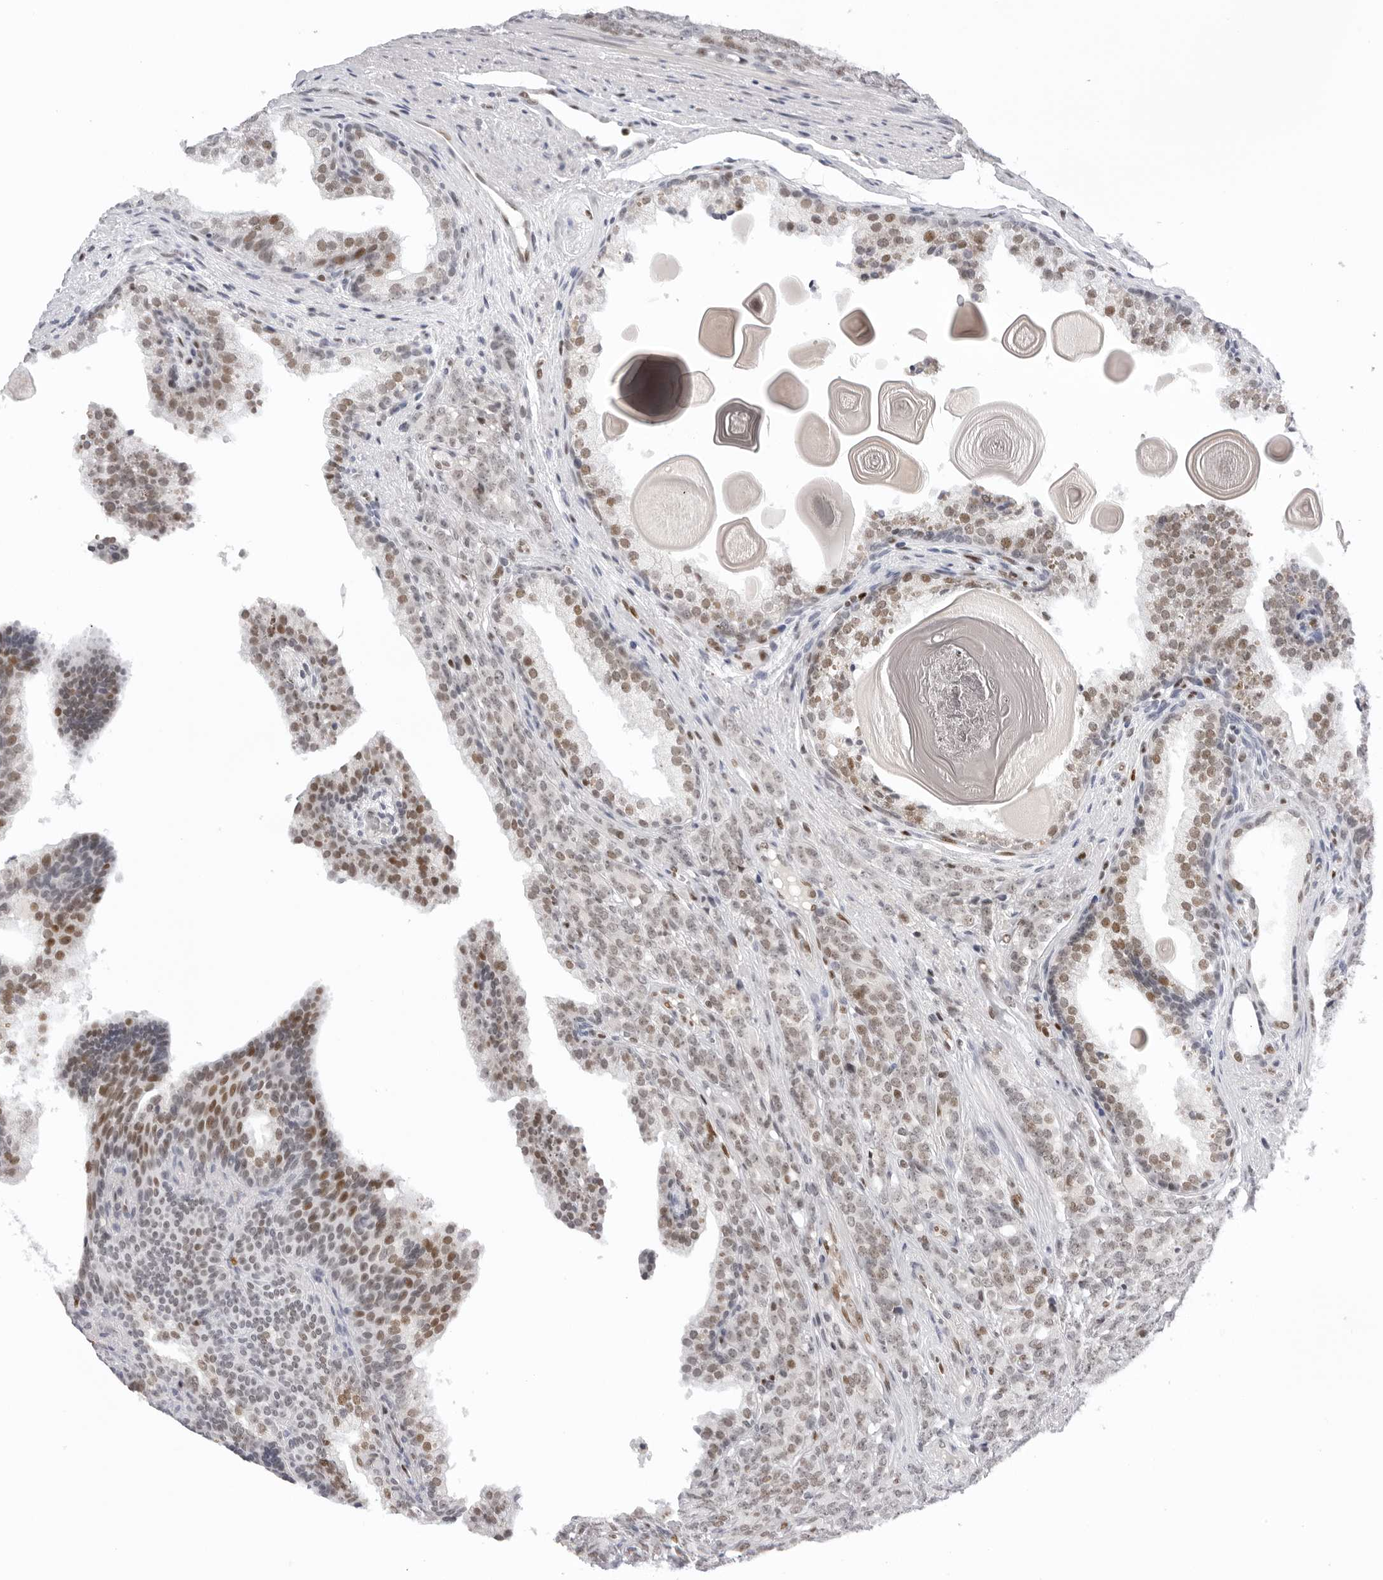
{"staining": {"intensity": "moderate", "quantity": "25%-75%", "location": "nuclear"}, "tissue": "prostate cancer", "cell_type": "Tumor cells", "image_type": "cancer", "snomed": [{"axis": "morphology", "description": "Adenocarcinoma, High grade"}, {"axis": "topography", "description": "Prostate"}], "caption": "Moderate nuclear staining for a protein is identified in approximately 25%-75% of tumor cells of high-grade adenocarcinoma (prostate) using immunohistochemistry (IHC).", "gene": "OGG1", "patient": {"sex": "male", "age": 62}}